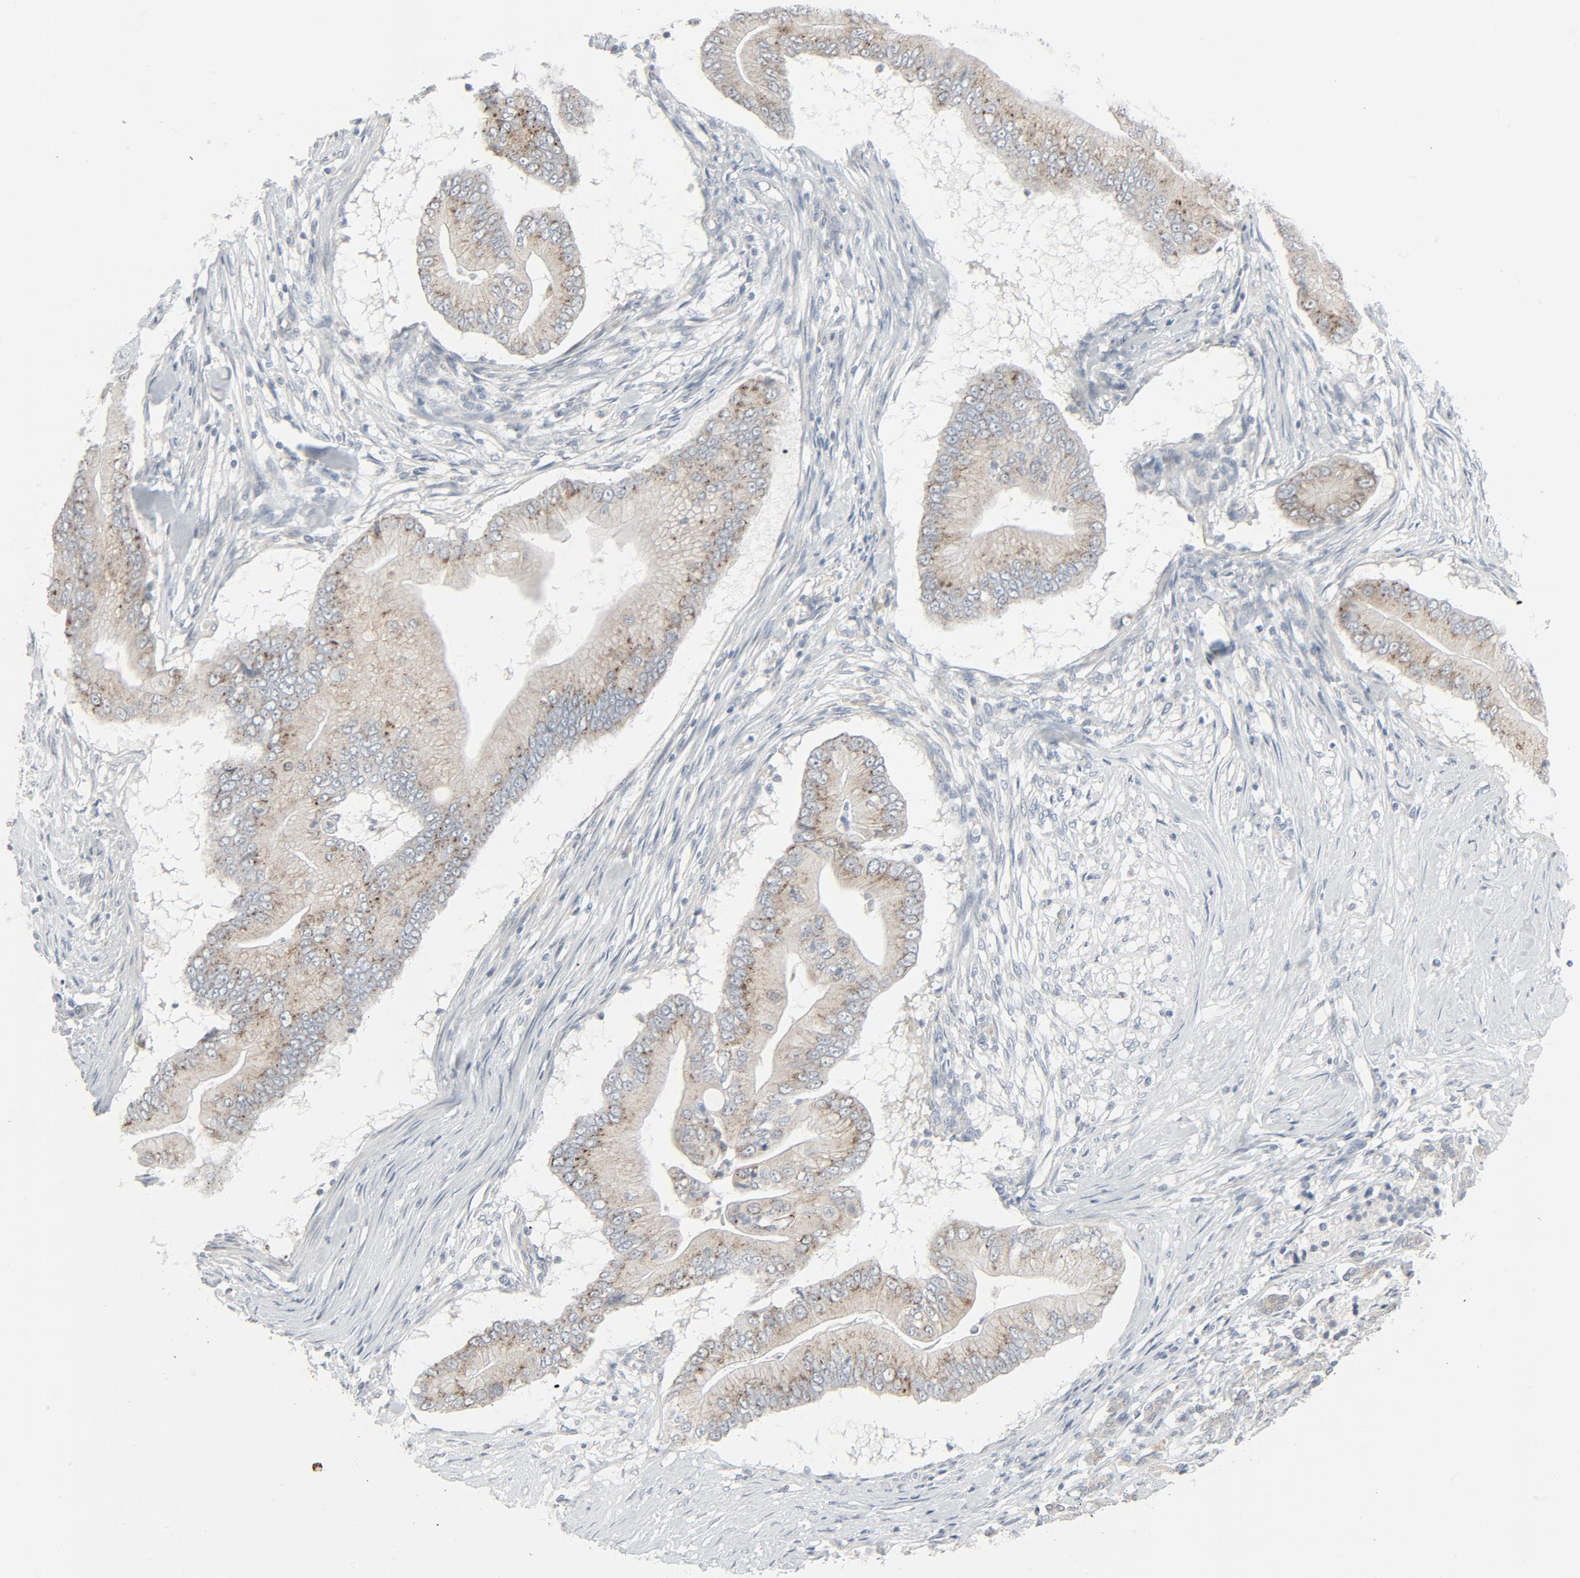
{"staining": {"intensity": "moderate", "quantity": "25%-75%", "location": "cytoplasmic/membranous"}, "tissue": "pancreatic cancer", "cell_type": "Tumor cells", "image_type": "cancer", "snomed": [{"axis": "morphology", "description": "Adenocarcinoma, NOS"}, {"axis": "topography", "description": "Pancreas"}], "caption": "Immunohistochemistry micrograph of neoplastic tissue: pancreatic adenocarcinoma stained using immunohistochemistry displays medium levels of moderate protein expression localized specifically in the cytoplasmic/membranous of tumor cells, appearing as a cytoplasmic/membranous brown color.", "gene": "FGFR3", "patient": {"sex": "male", "age": 62}}